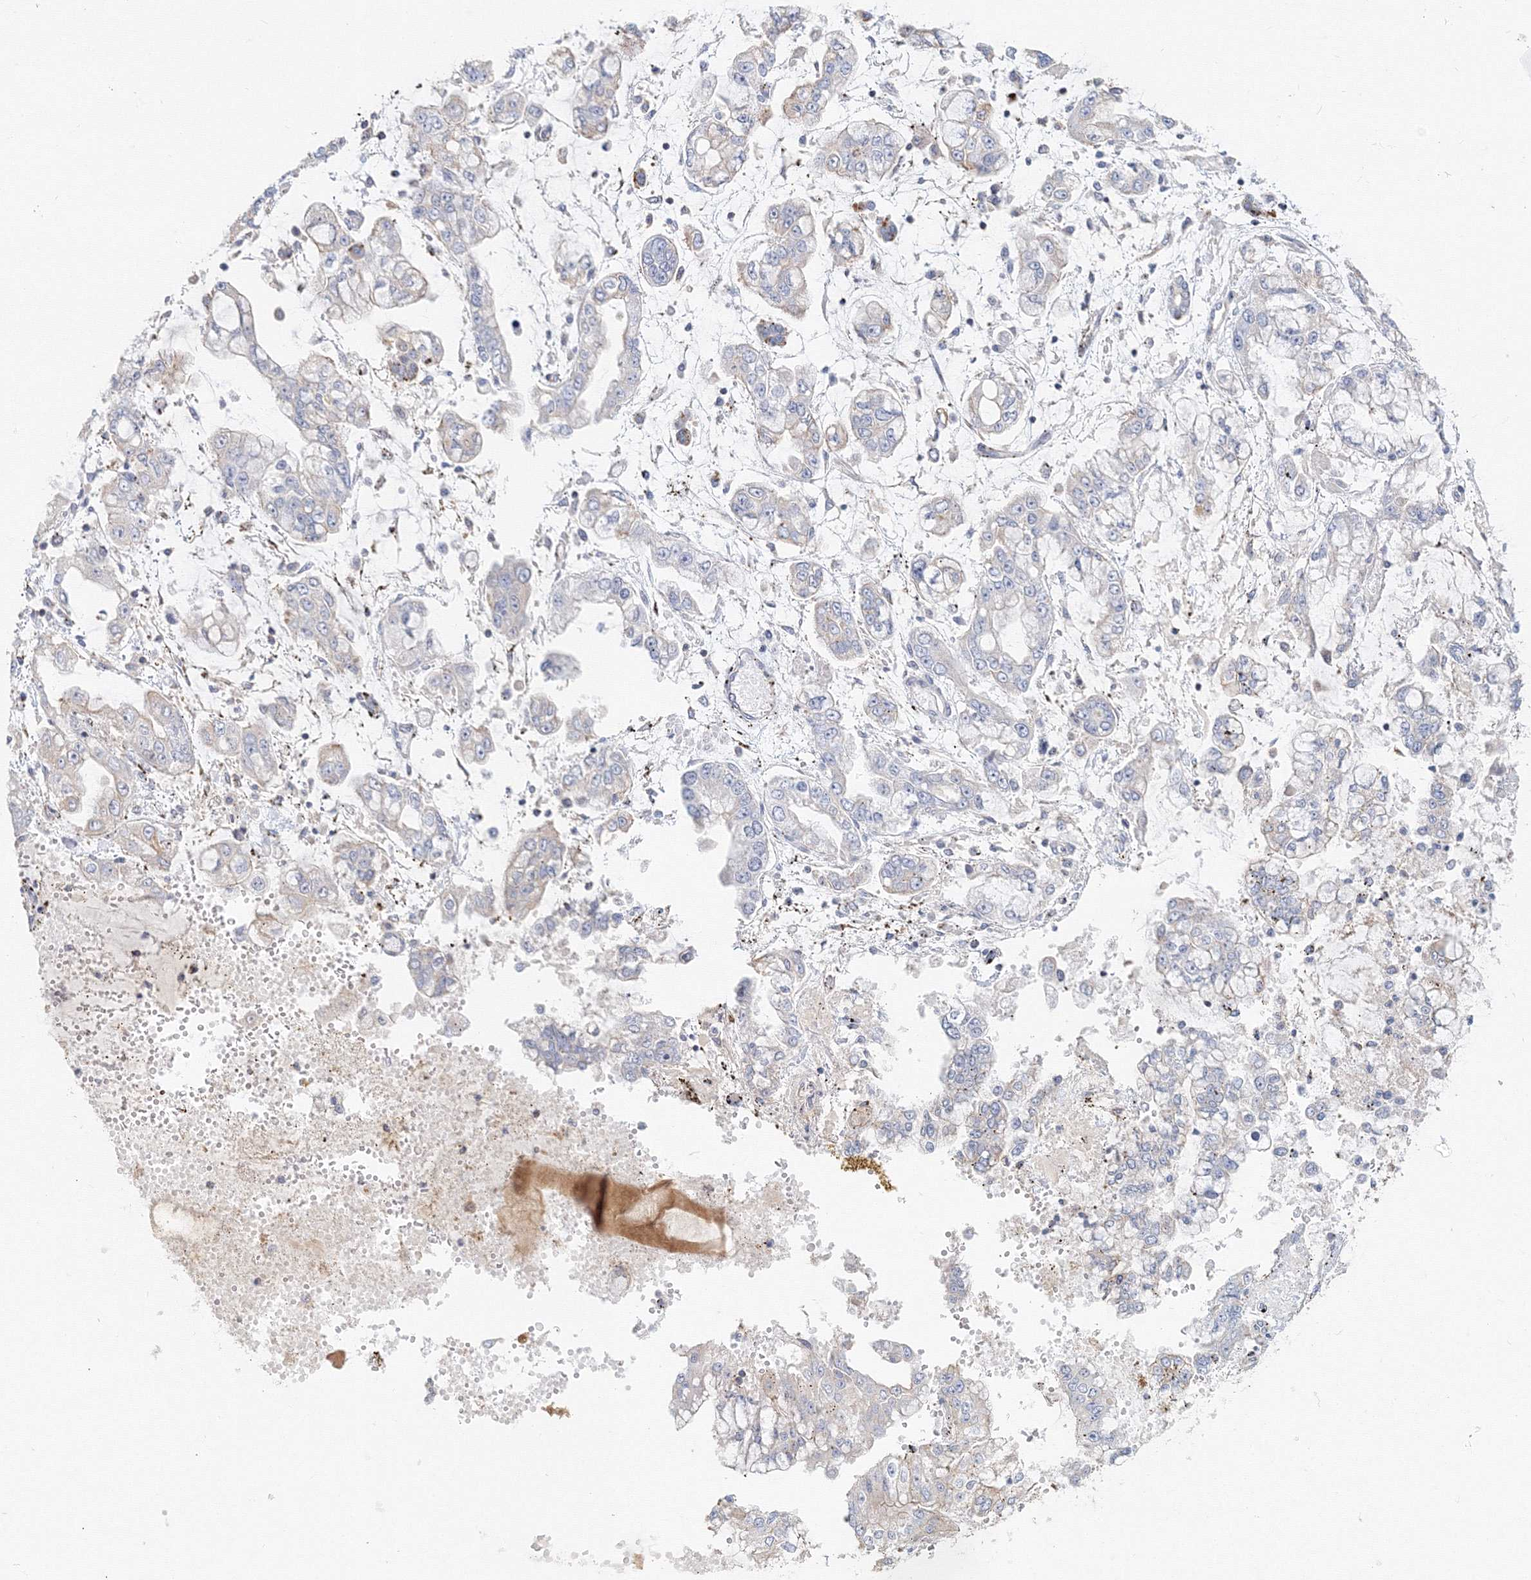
{"staining": {"intensity": "negative", "quantity": "none", "location": "none"}, "tissue": "stomach cancer", "cell_type": "Tumor cells", "image_type": "cancer", "snomed": [{"axis": "morphology", "description": "Normal tissue, NOS"}, {"axis": "morphology", "description": "Adenocarcinoma, NOS"}, {"axis": "topography", "description": "Stomach, upper"}, {"axis": "topography", "description": "Stomach"}], "caption": "There is no significant expression in tumor cells of stomach cancer.", "gene": "MMRN1", "patient": {"sex": "male", "age": 76}}